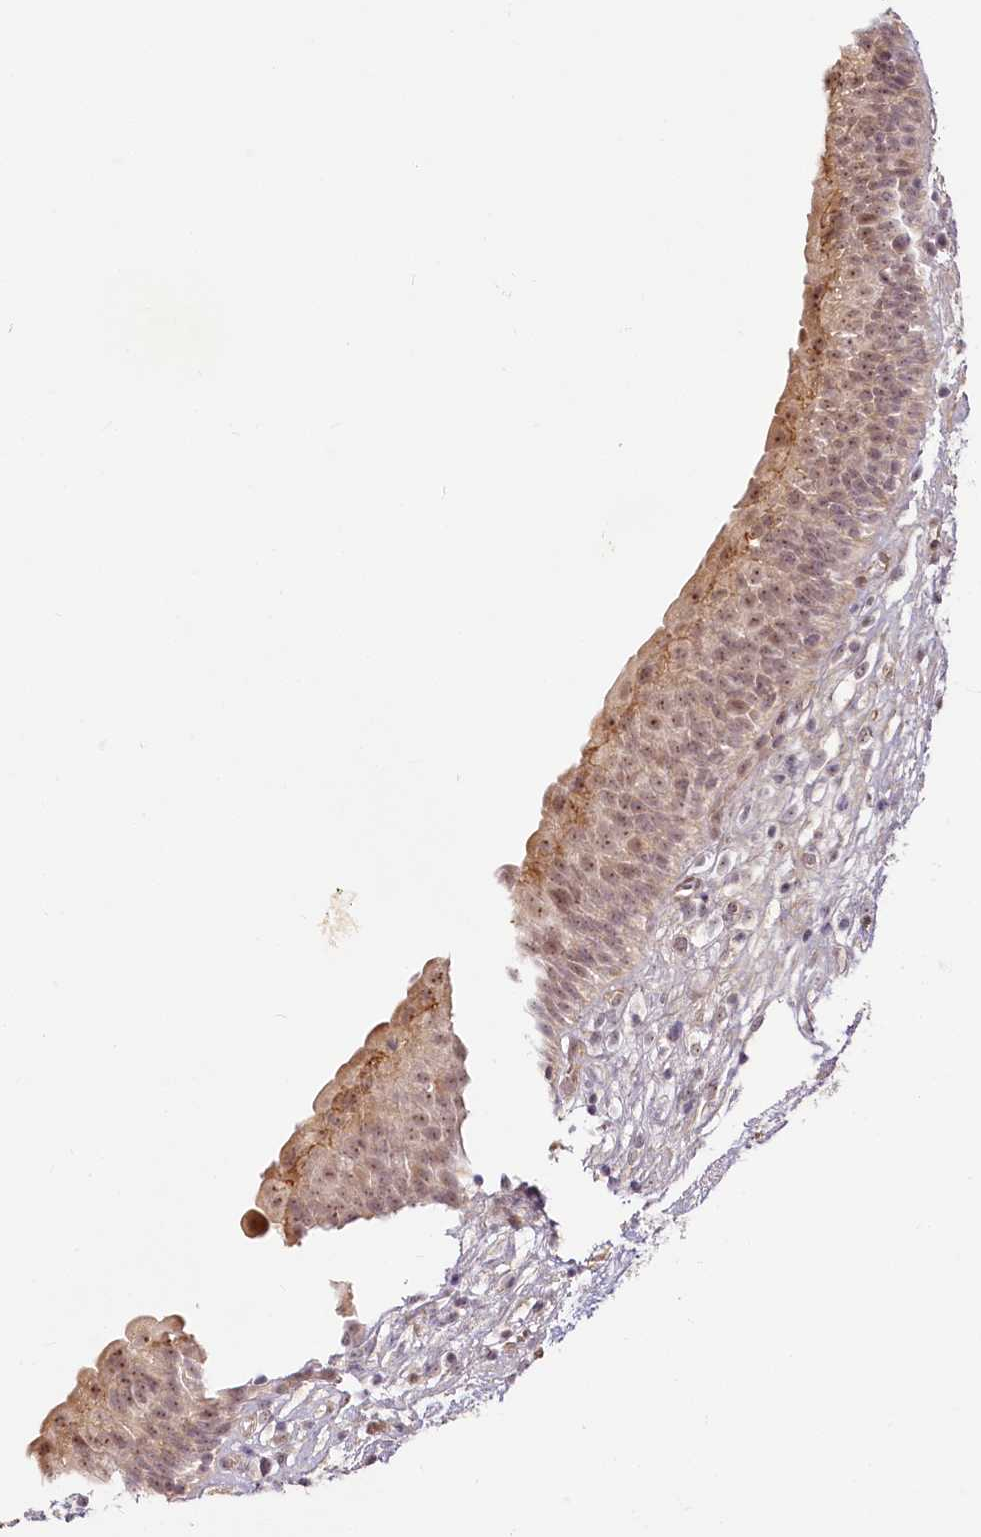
{"staining": {"intensity": "moderate", "quantity": ">75%", "location": "cytoplasmic/membranous,nuclear"}, "tissue": "urinary bladder", "cell_type": "Urothelial cells", "image_type": "normal", "snomed": [{"axis": "morphology", "description": "Normal tissue, NOS"}, {"axis": "topography", "description": "Urinary bladder"}], "caption": "A medium amount of moderate cytoplasmic/membranous,nuclear staining is seen in approximately >75% of urothelial cells in unremarkable urinary bladder. The protein of interest is stained brown, and the nuclei are stained in blue (DAB IHC with brightfield microscopy, high magnification).", "gene": "EXOSC7", "patient": {"sex": "male", "age": 83}}